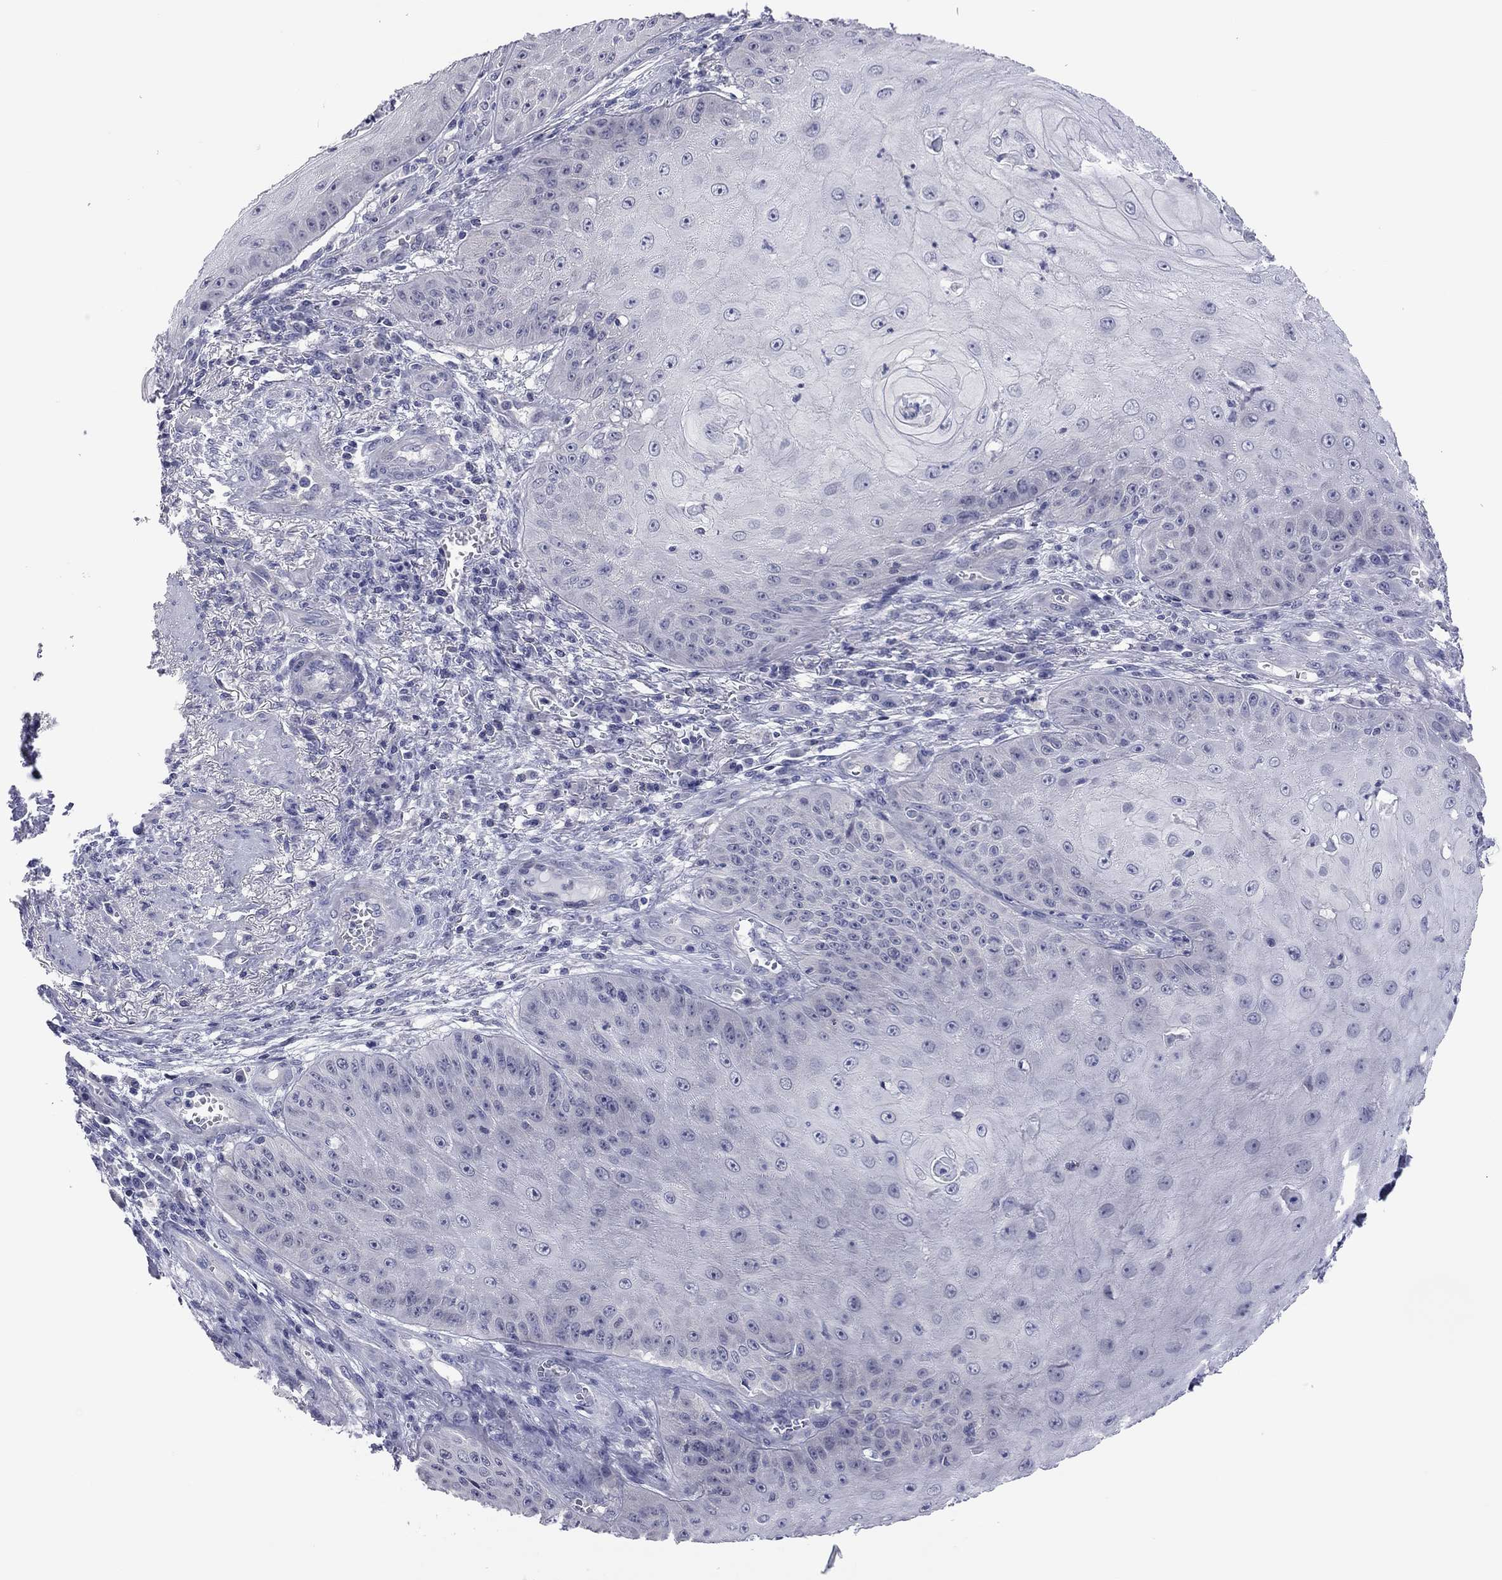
{"staining": {"intensity": "negative", "quantity": "none", "location": "none"}, "tissue": "skin cancer", "cell_type": "Tumor cells", "image_type": "cancer", "snomed": [{"axis": "morphology", "description": "Squamous cell carcinoma, NOS"}, {"axis": "topography", "description": "Skin"}], "caption": "A histopathology image of human skin cancer is negative for staining in tumor cells.", "gene": "POU5F2", "patient": {"sex": "male", "age": 70}}